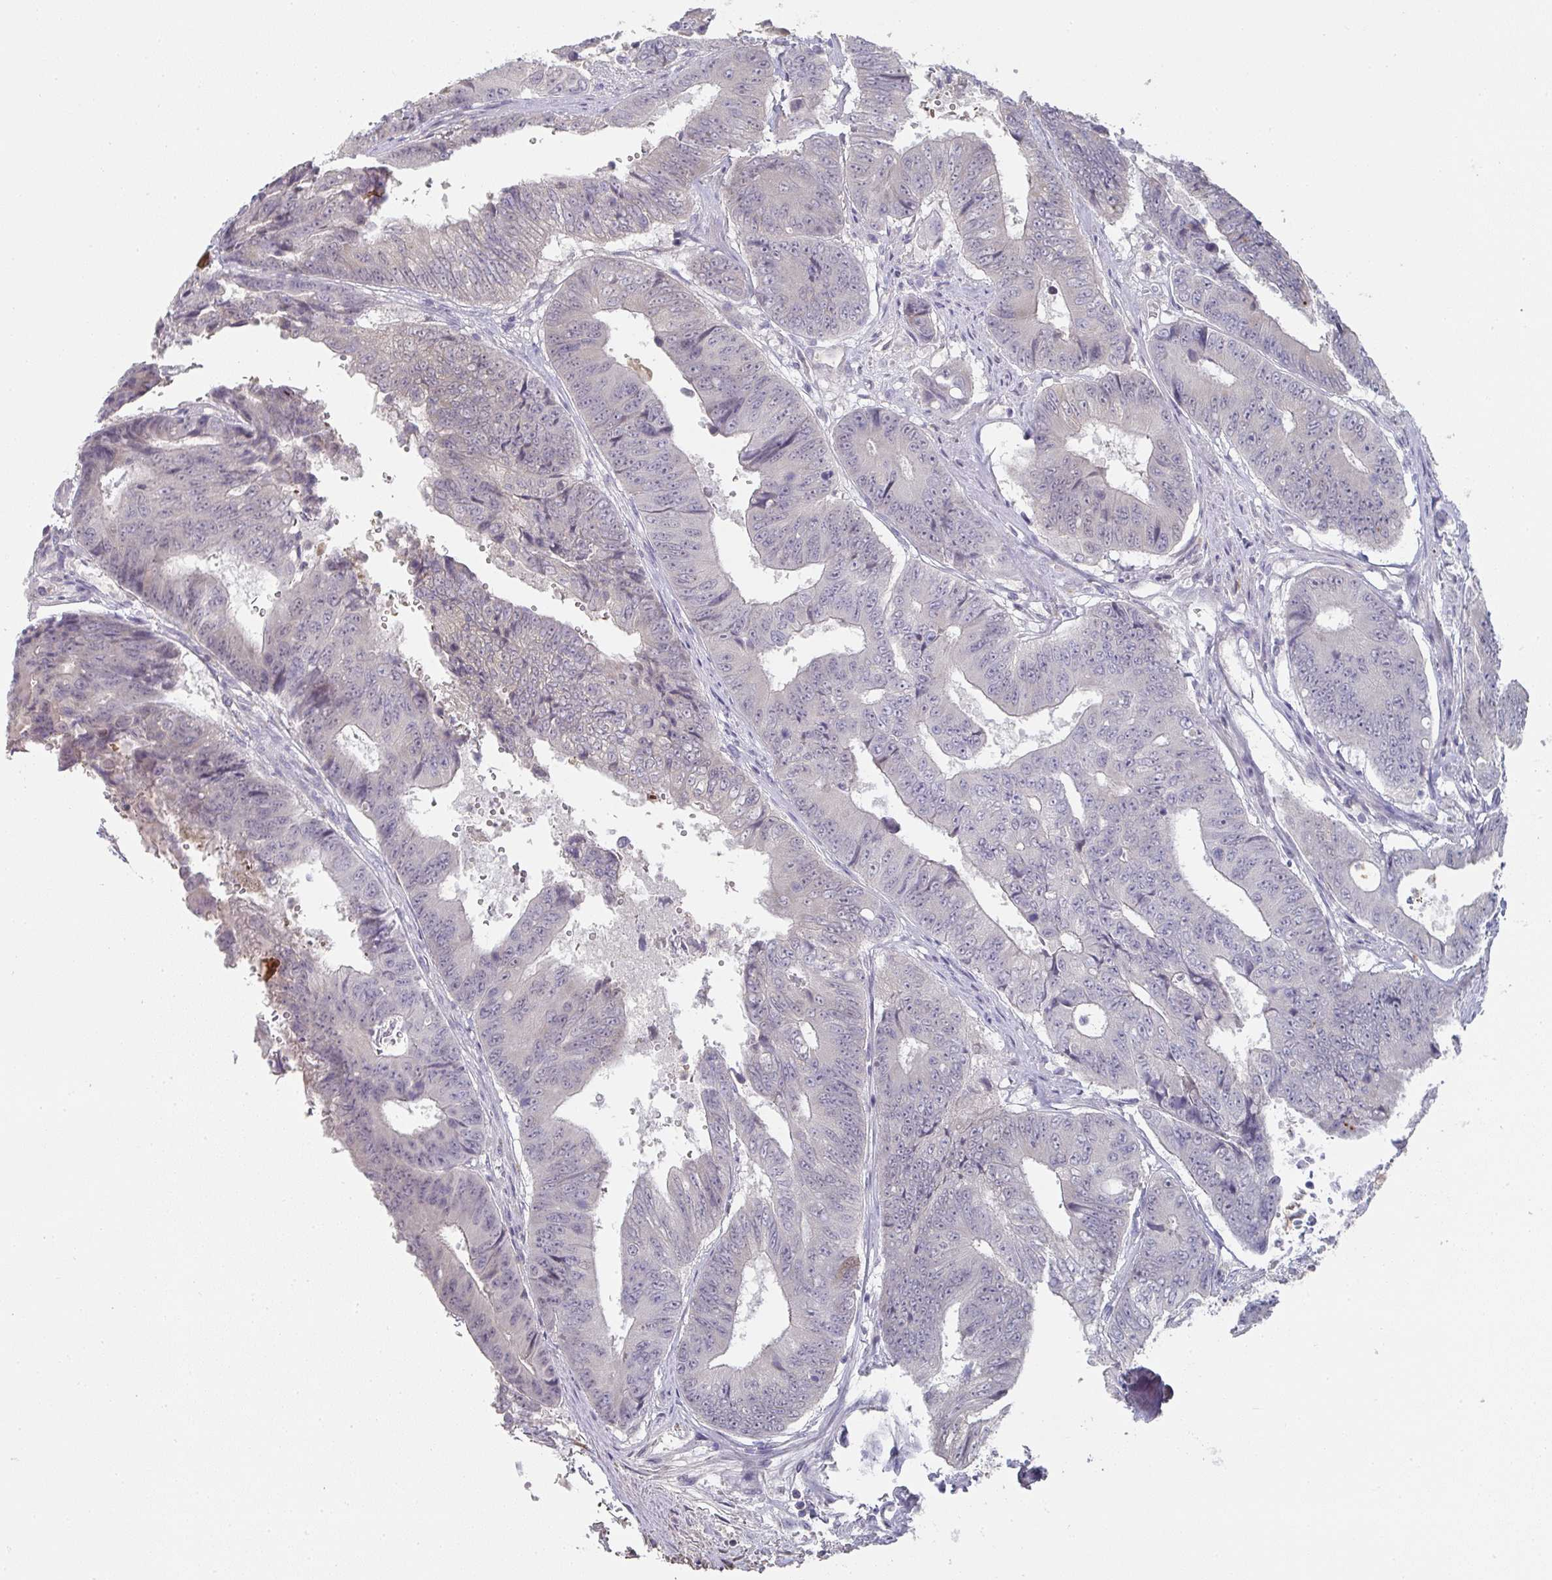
{"staining": {"intensity": "negative", "quantity": "none", "location": "none"}, "tissue": "colorectal cancer", "cell_type": "Tumor cells", "image_type": "cancer", "snomed": [{"axis": "morphology", "description": "Adenocarcinoma, NOS"}, {"axis": "topography", "description": "Colon"}], "caption": "This is a histopathology image of immunohistochemistry (IHC) staining of adenocarcinoma (colorectal), which shows no staining in tumor cells. (Brightfield microscopy of DAB (3,3'-diaminobenzidine) immunohistochemistry at high magnification).", "gene": "A1CF", "patient": {"sex": "female", "age": 48}}